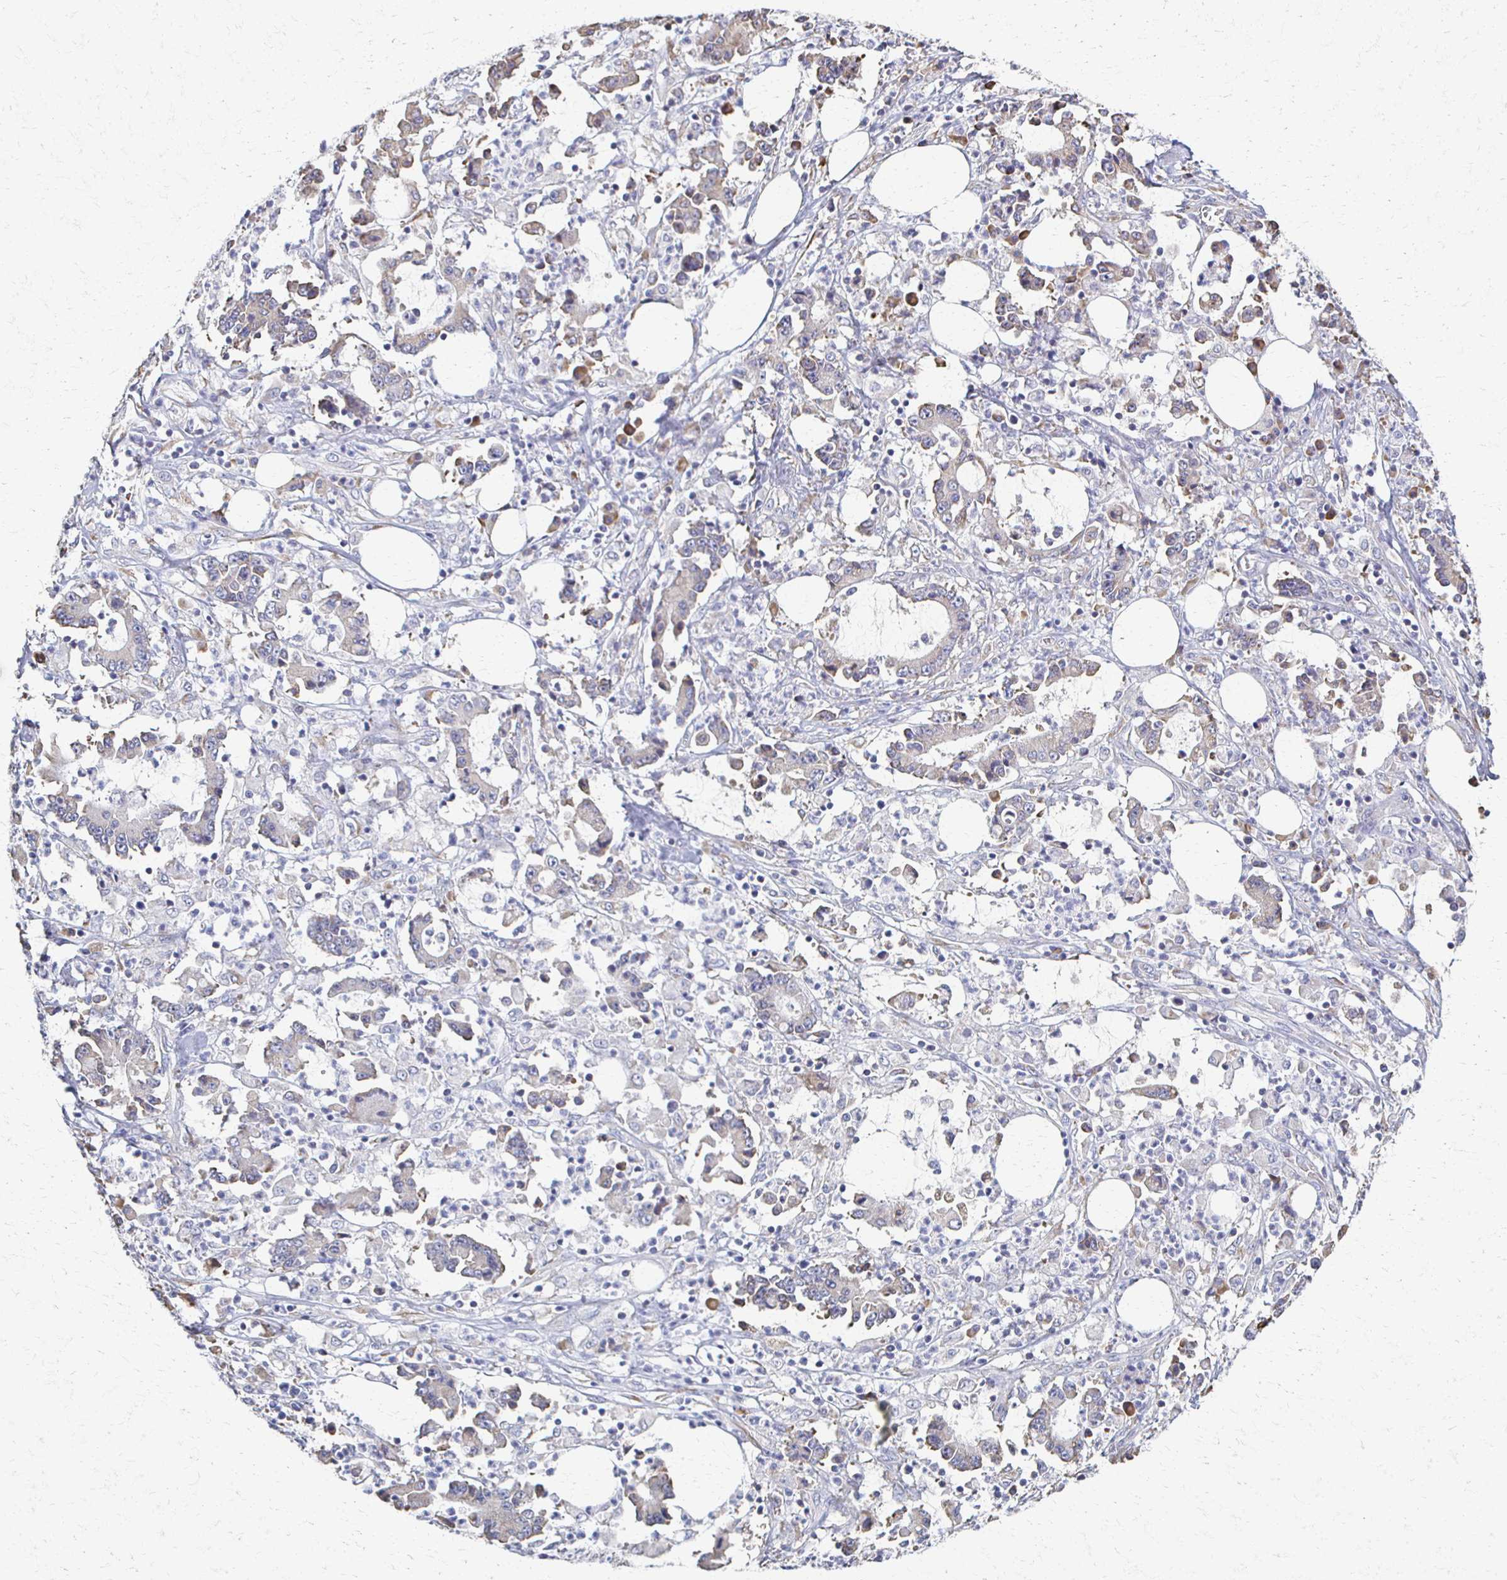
{"staining": {"intensity": "negative", "quantity": "none", "location": "none"}, "tissue": "stomach cancer", "cell_type": "Tumor cells", "image_type": "cancer", "snomed": [{"axis": "morphology", "description": "Adenocarcinoma, NOS"}, {"axis": "topography", "description": "Stomach, upper"}], "caption": "High power microscopy photomicrograph of an immunohistochemistry (IHC) photomicrograph of stomach adenocarcinoma, revealing no significant expression in tumor cells.", "gene": "ATP1A3", "patient": {"sex": "male", "age": 68}}